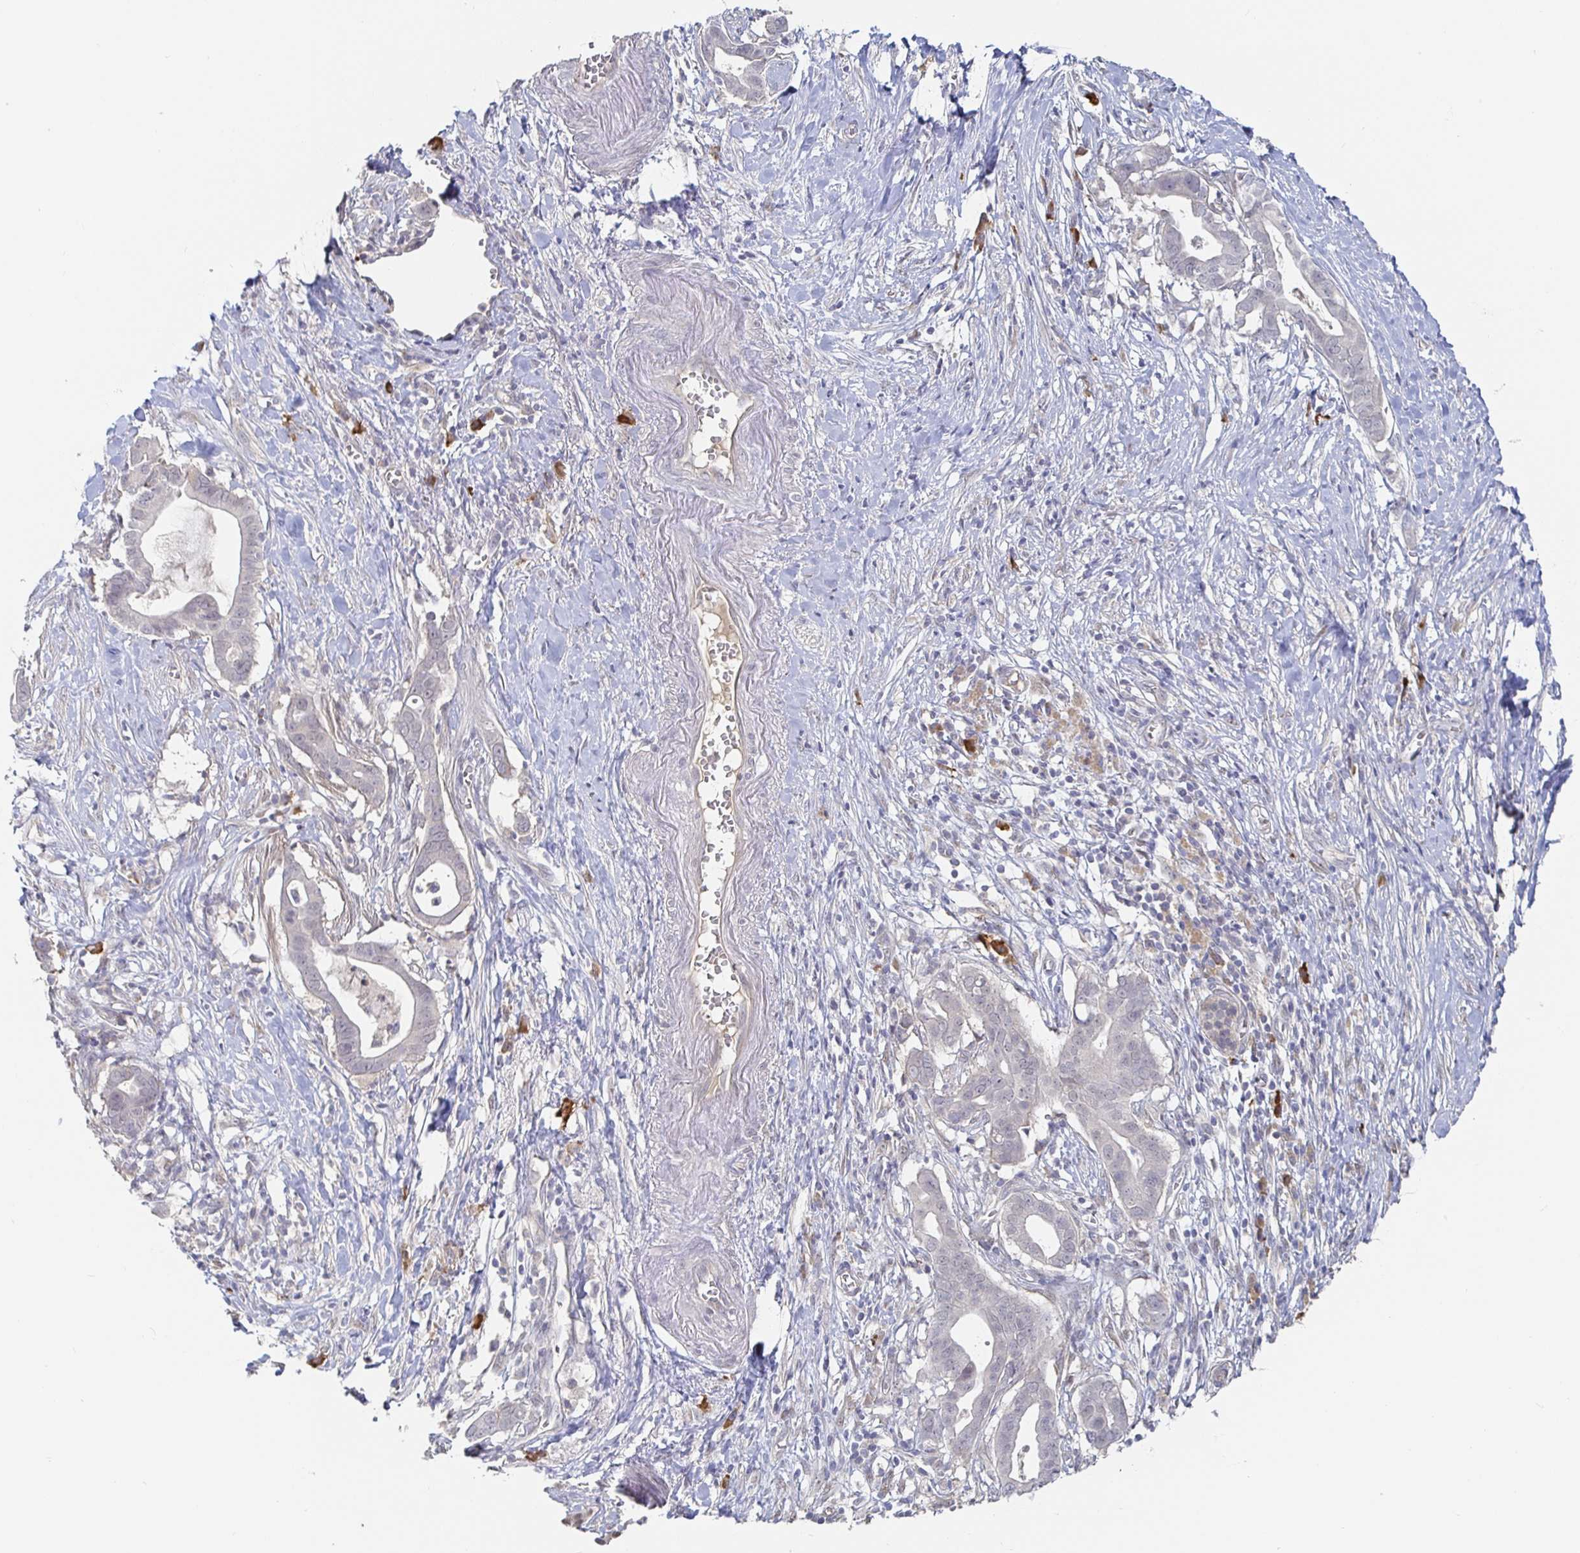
{"staining": {"intensity": "negative", "quantity": "none", "location": "none"}, "tissue": "pancreatic cancer", "cell_type": "Tumor cells", "image_type": "cancer", "snomed": [{"axis": "morphology", "description": "Adenocarcinoma, NOS"}, {"axis": "topography", "description": "Pancreas"}], "caption": "The histopathology image demonstrates no significant expression in tumor cells of pancreatic adenocarcinoma.", "gene": "MEIS1", "patient": {"sex": "male", "age": 61}}